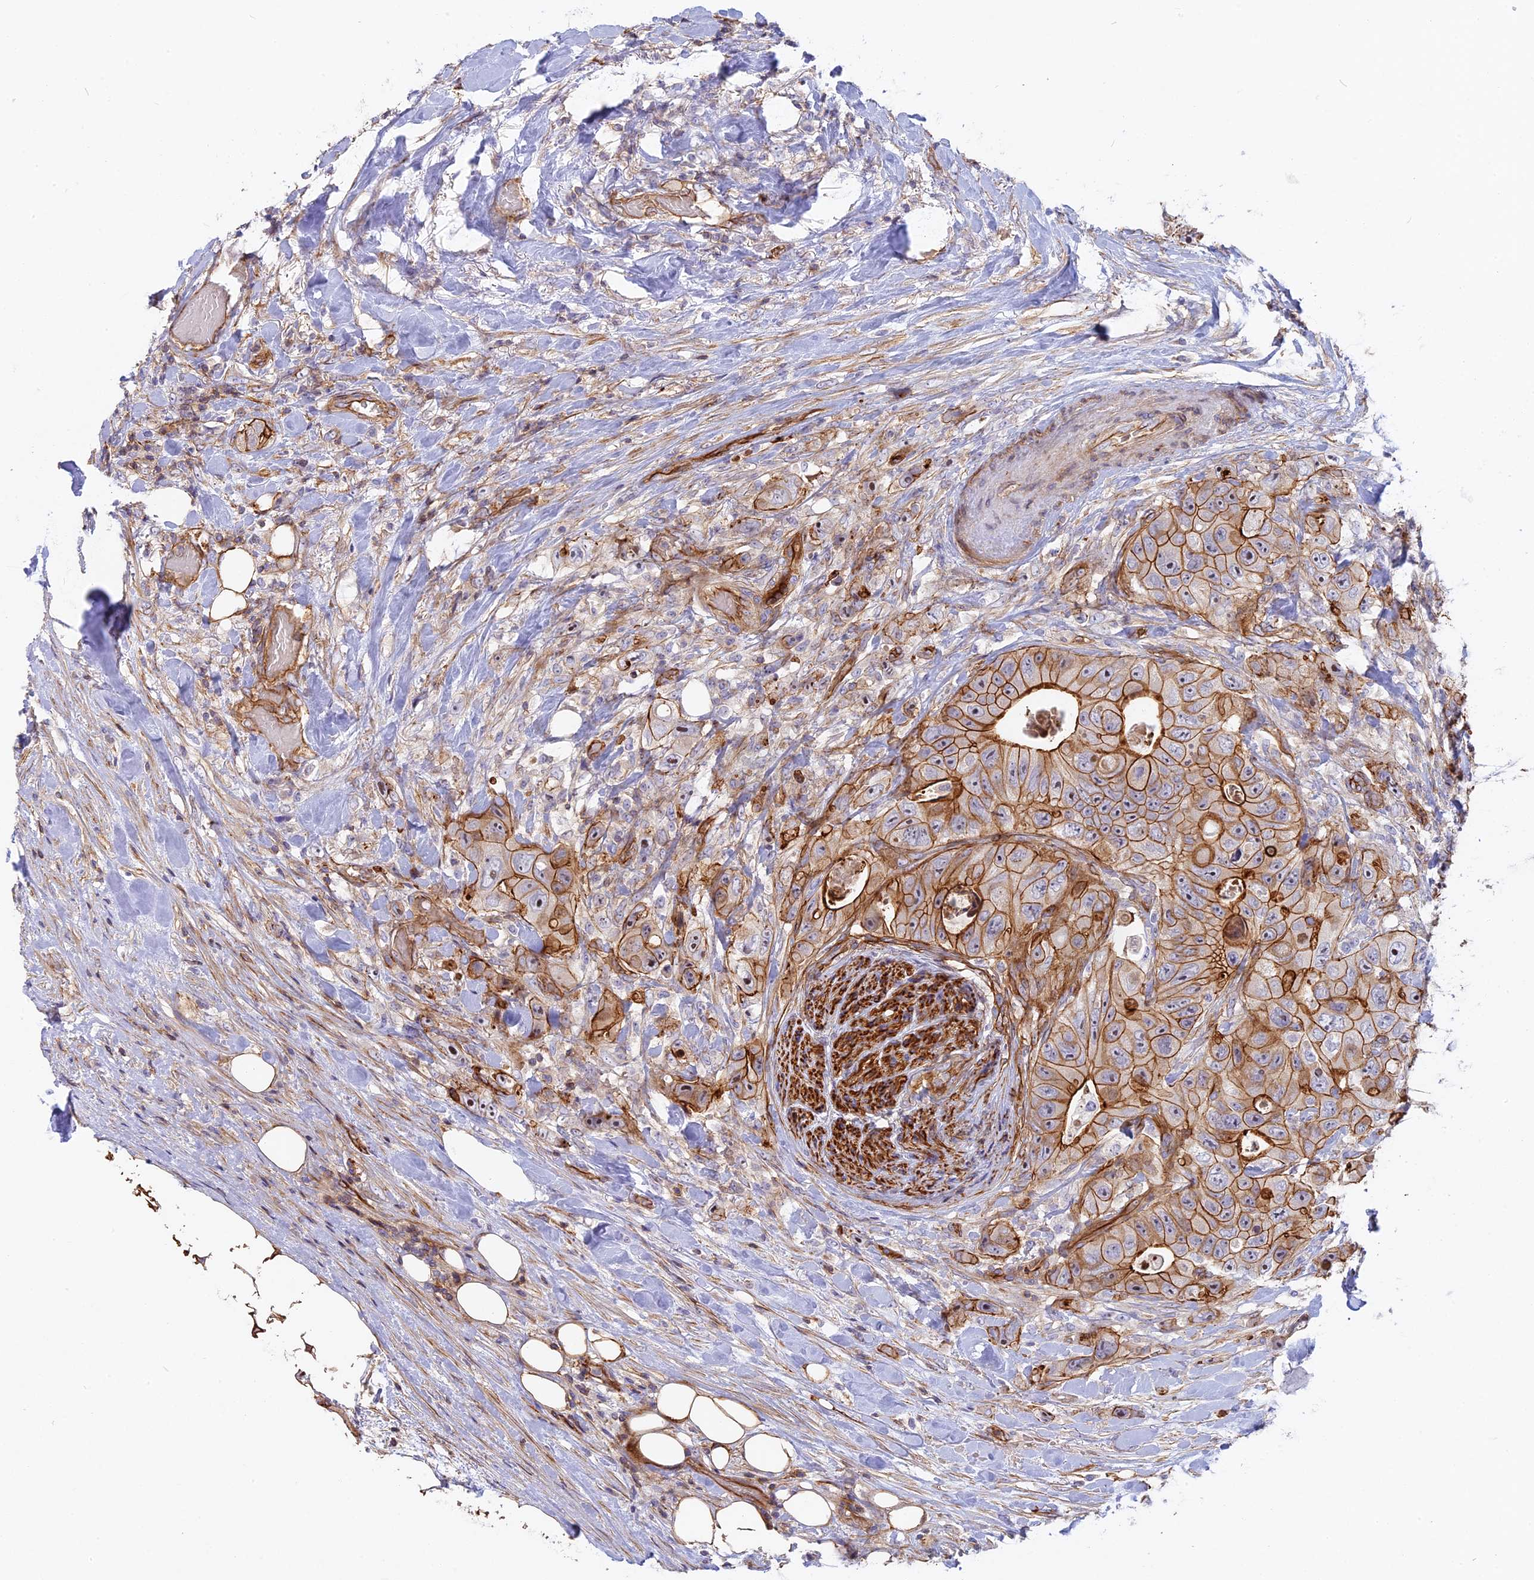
{"staining": {"intensity": "strong", "quantity": ">75%", "location": "cytoplasmic/membranous"}, "tissue": "colorectal cancer", "cell_type": "Tumor cells", "image_type": "cancer", "snomed": [{"axis": "morphology", "description": "Adenocarcinoma, NOS"}, {"axis": "topography", "description": "Colon"}], "caption": "IHC (DAB (3,3'-diaminobenzidine)) staining of human colorectal adenocarcinoma exhibits strong cytoplasmic/membranous protein expression in about >75% of tumor cells.", "gene": "CNBD2", "patient": {"sex": "male", "age": 84}}